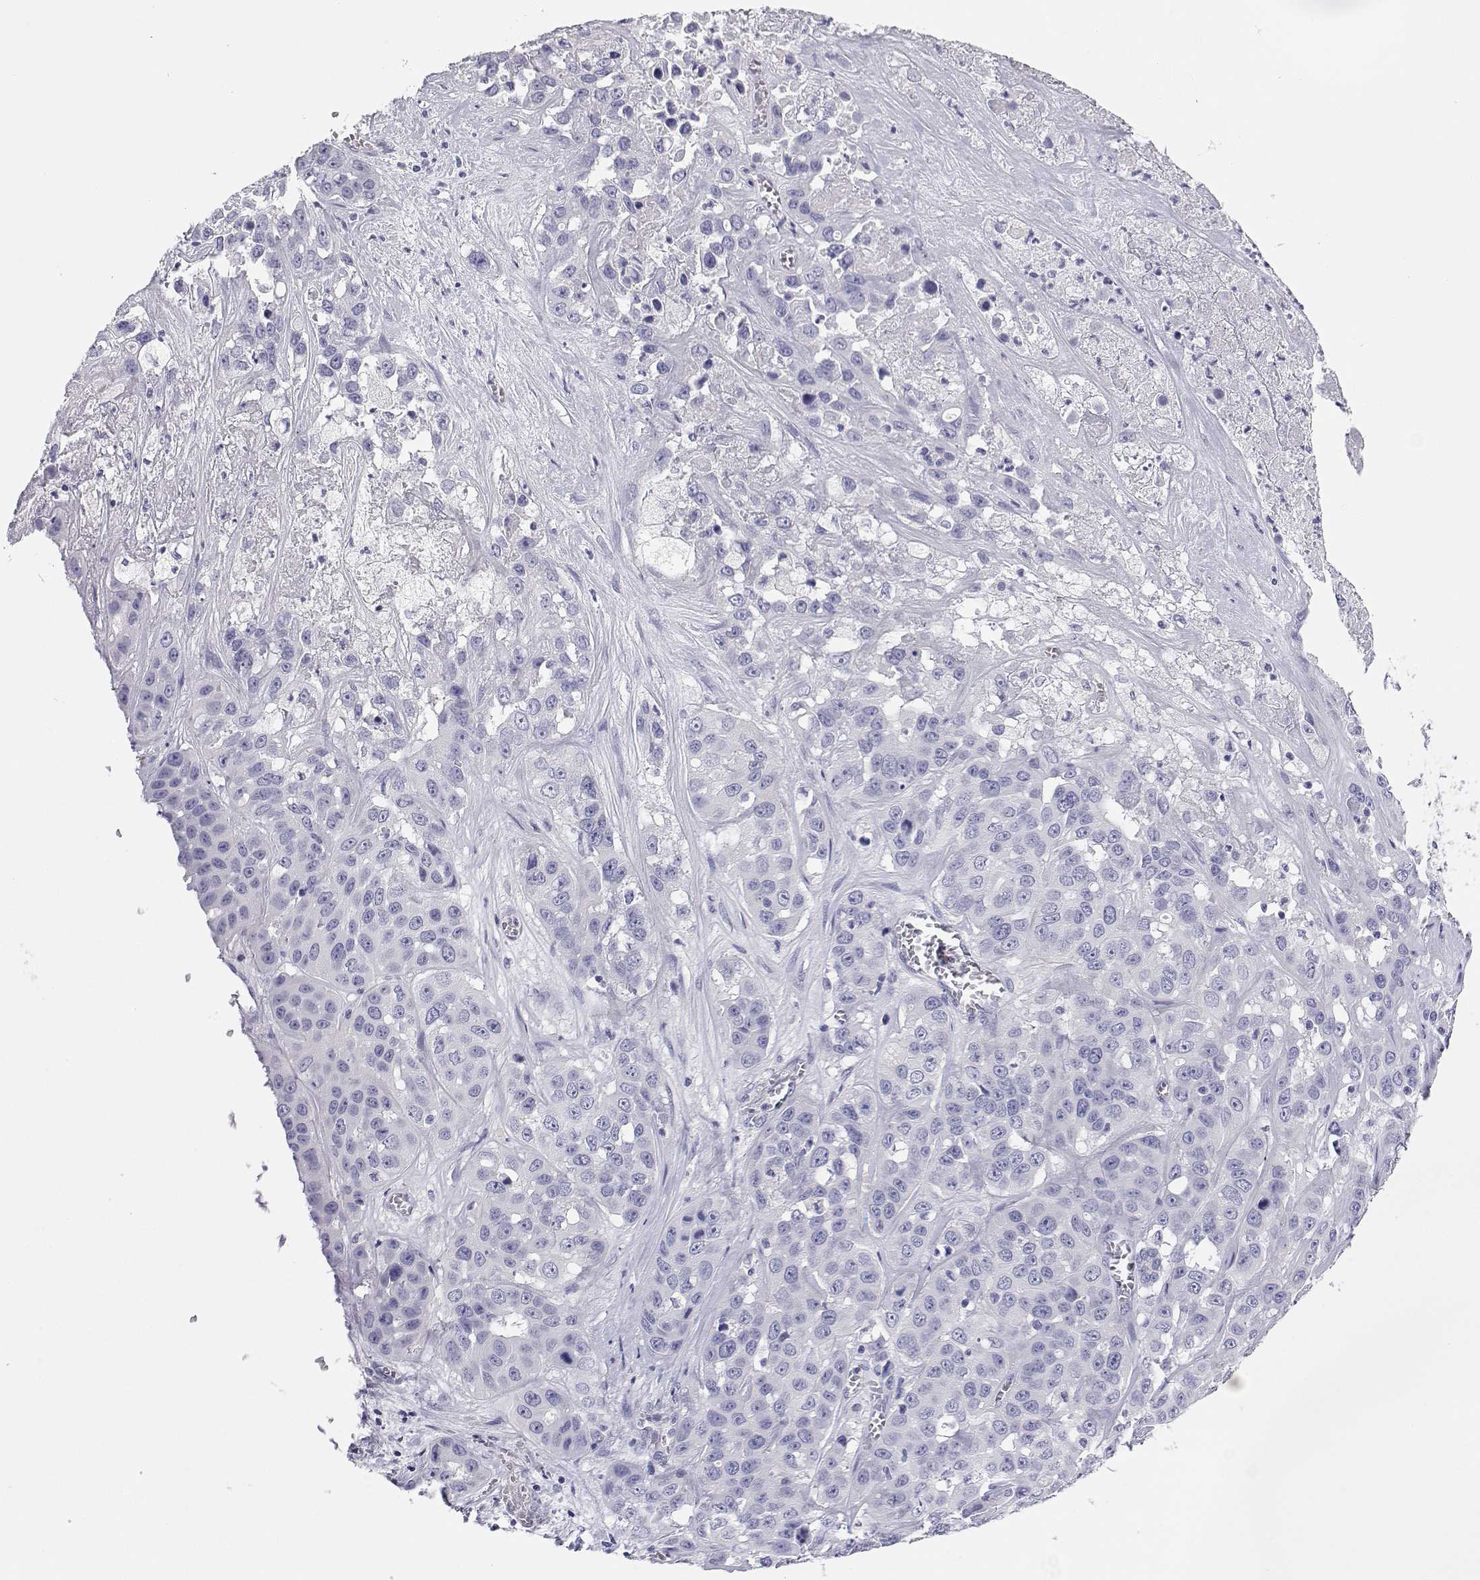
{"staining": {"intensity": "negative", "quantity": "none", "location": "none"}, "tissue": "liver cancer", "cell_type": "Tumor cells", "image_type": "cancer", "snomed": [{"axis": "morphology", "description": "Cholangiocarcinoma"}, {"axis": "topography", "description": "Liver"}], "caption": "Immunohistochemistry image of neoplastic tissue: liver cancer stained with DAB demonstrates no significant protein positivity in tumor cells.", "gene": "BHMT", "patient": {"sex": "female", "age": 52}}